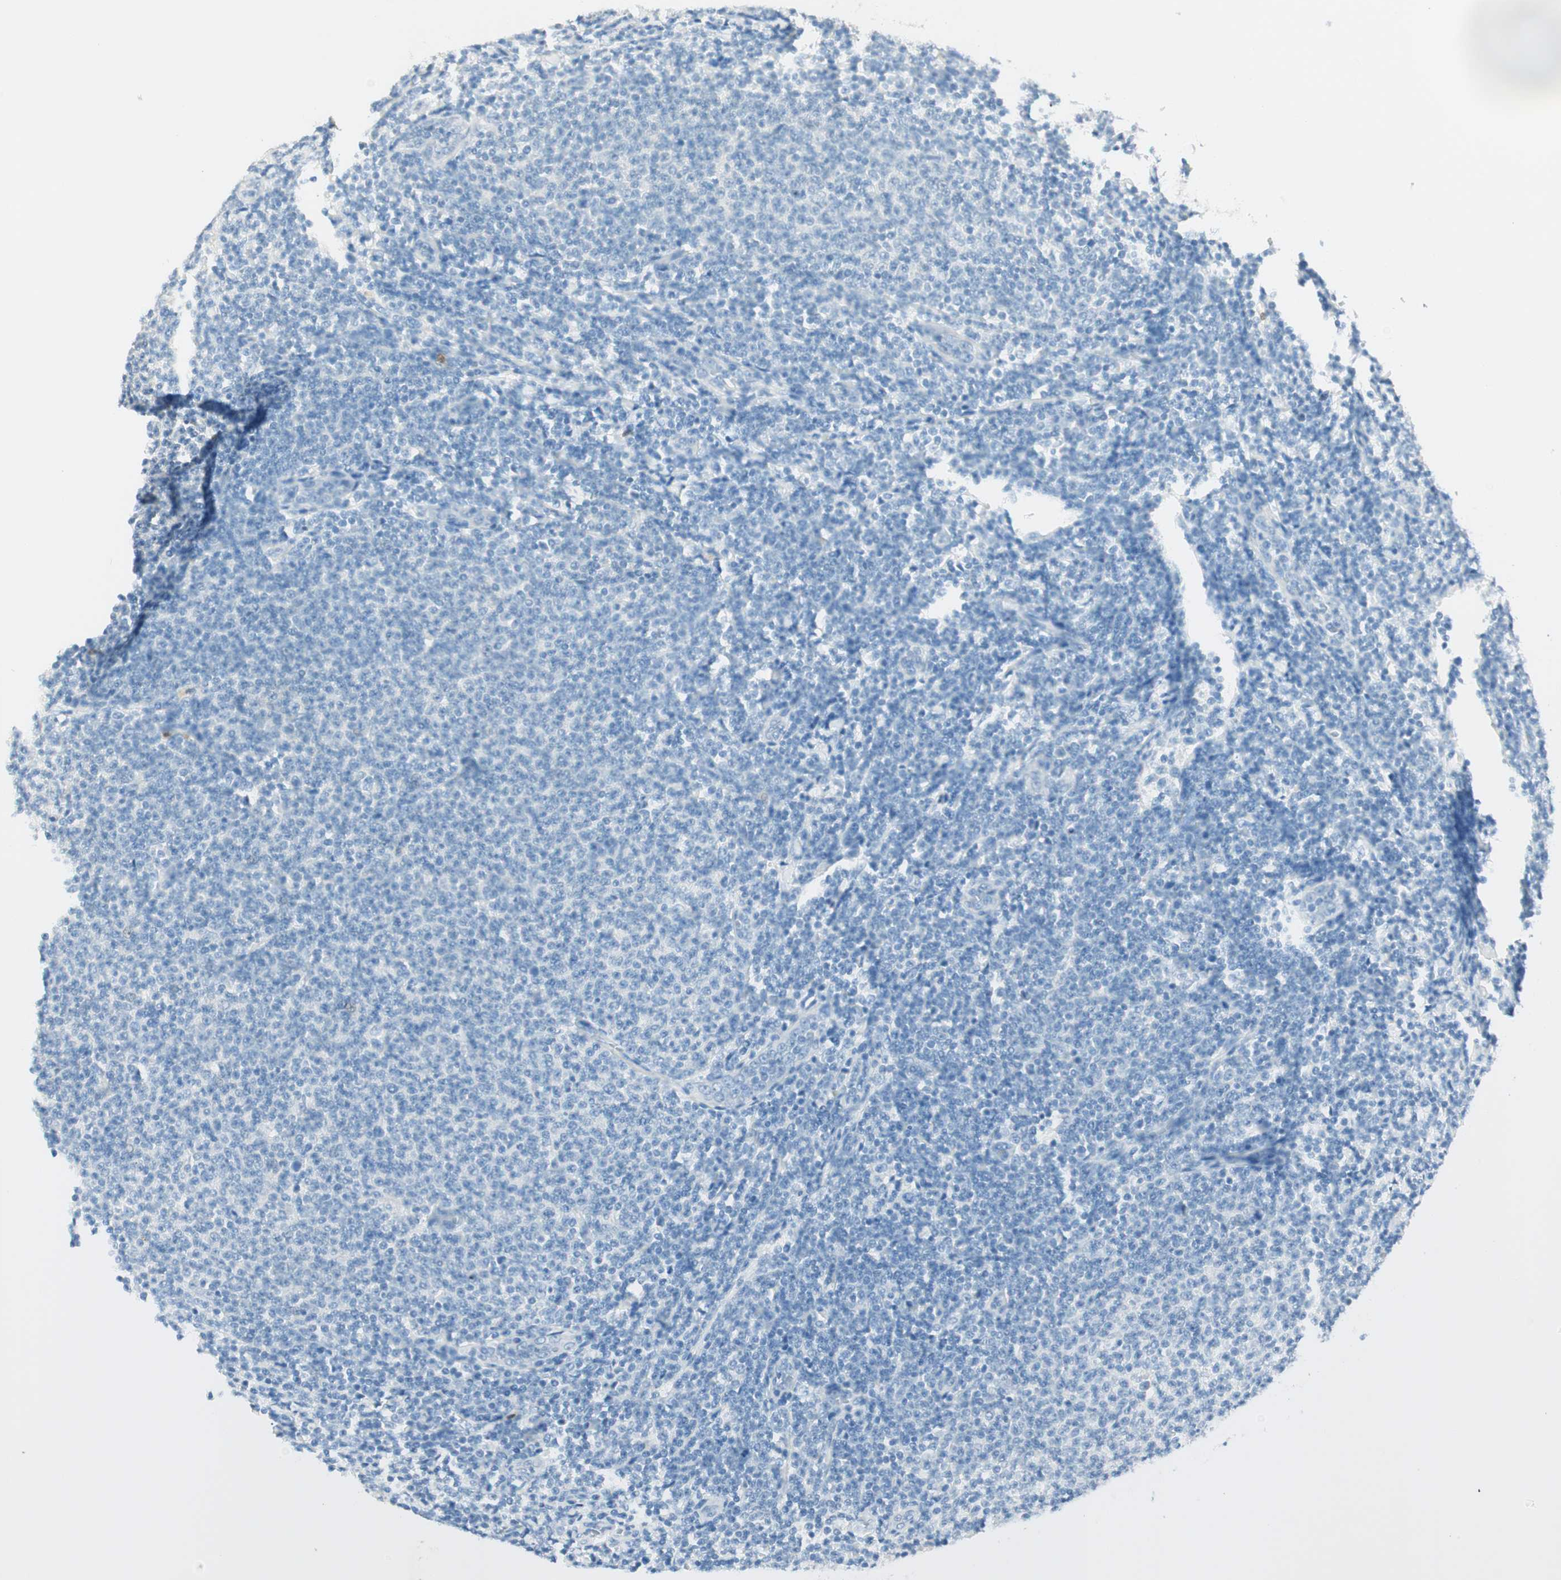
{"staining": {"intensity": "negative", "quantity": "none", "location": "none"}, "tissue": "lymphoma", "cell_type": "Tumor cells", "image_type": "cancer", "snomed": [{"axis": "morphology", "description": "Malignant lymphoma, non-Hodgkin's type, Low grade"}, {"axis": "topography", "description": "Lymph node"}], "caption": "Tumor cells show no significant protein staining in malignant lymphoma, non-Hodgkin's type (low-grade).", "gene": "HPGD", "patient": {"sex": "male", "age": 66}}